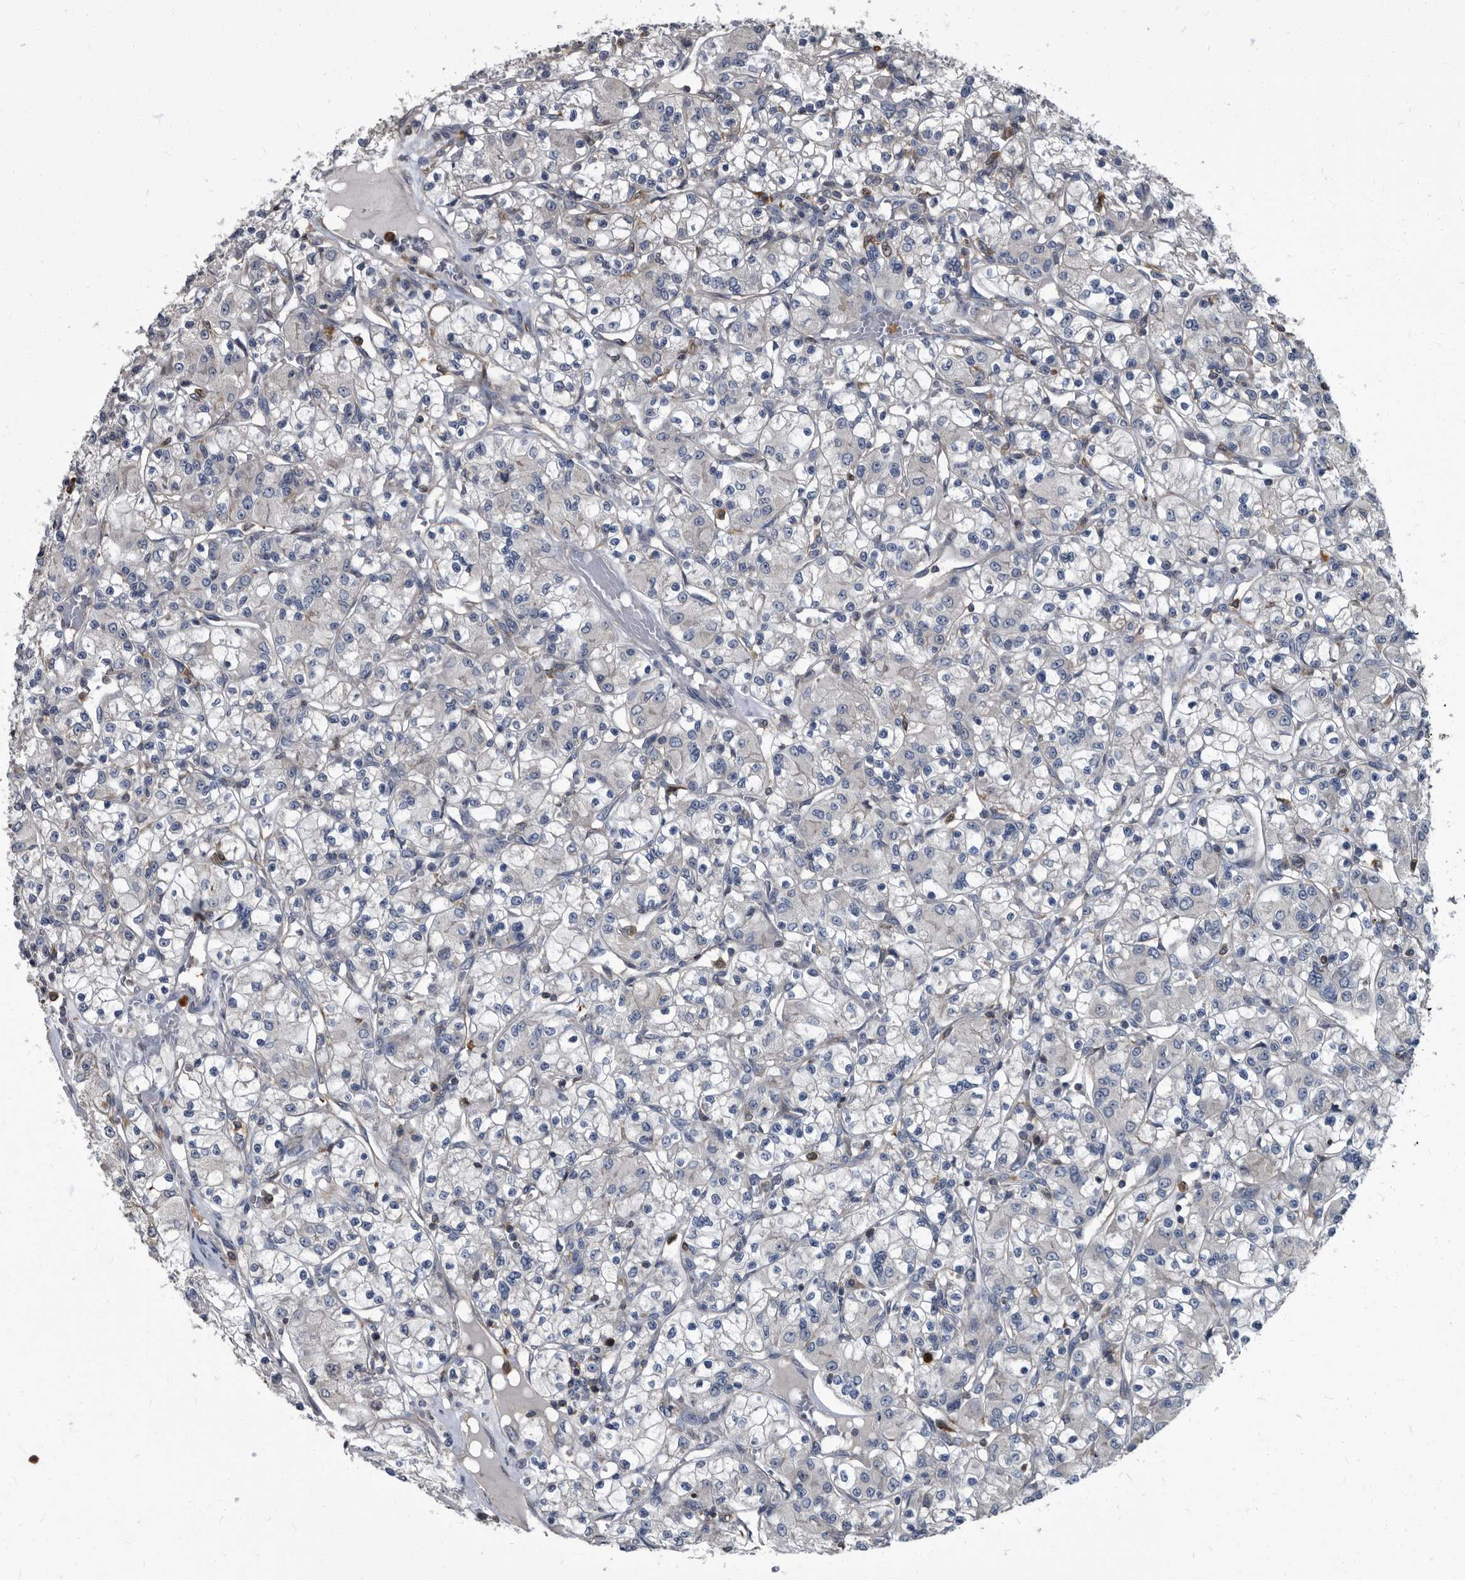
{"staining": {"intensity": "negative", "quantity": "none", "location": "none"}, "tissue": "renal cancer", "cell_type": "Tumor cells", "image_type": "cancer", "snomed": [{"axis": "morphology", "description": "Adenocarcinoma, NOS"}, {"axis": "topography", "description": "Kidney"}], "caption": "IHC image of neoplastic tissue: renal adenocarcinoma stained with DAB shows no significant protein positivity in tumor cells. (Stains: DAB (3,3'-diaminobenzidine) IHC with hematoxylin counter stain, Microscopy: brightfield microscopy at high magnification).", "gene": "CDV3", "patient": {"sex": "female", "age": 59}}